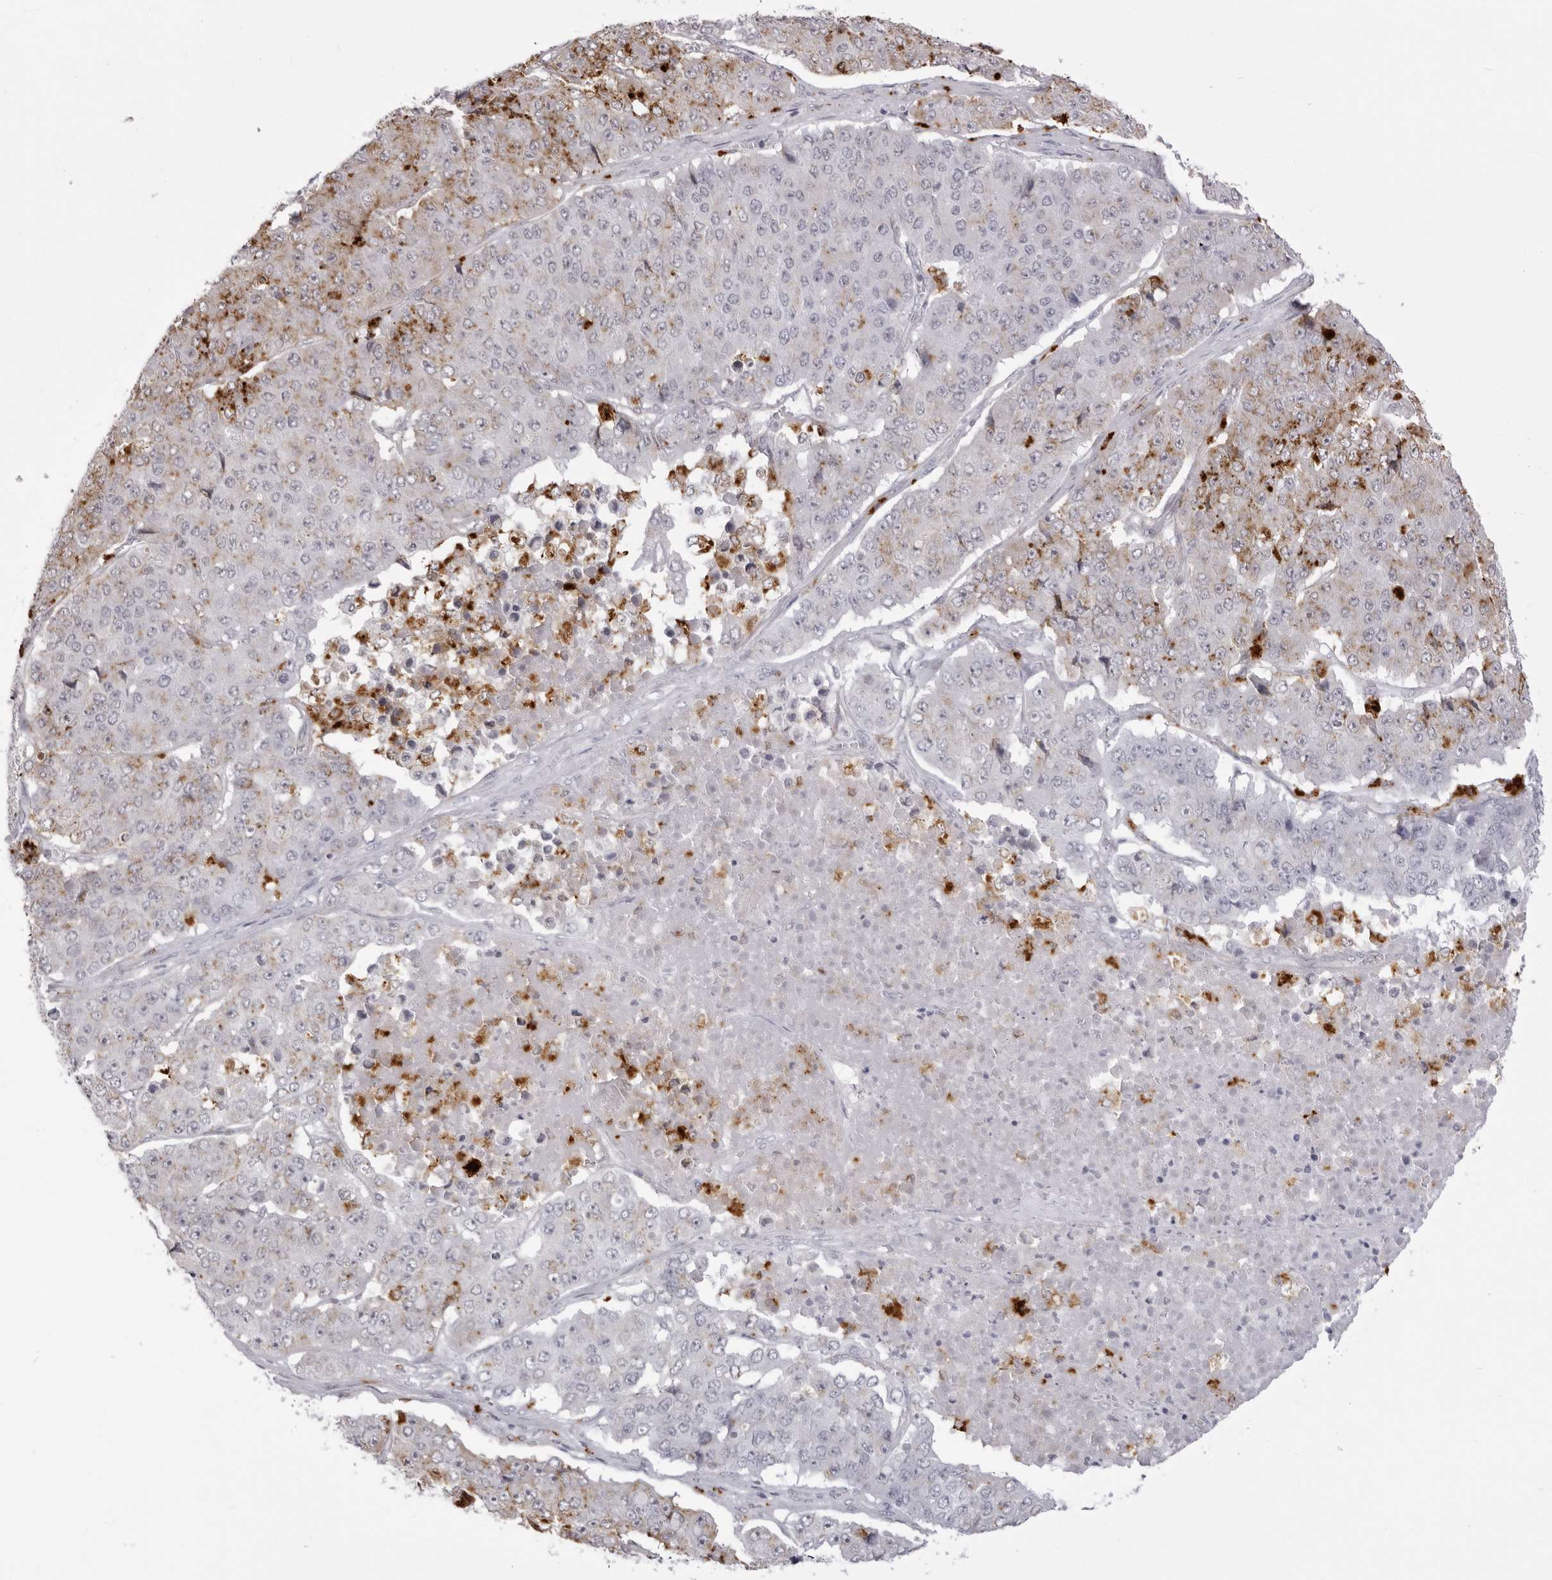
{"staining": {"intensity": "moderate", "quantity": "<25%", "location": "cytoplasmic/membranous"}, "tissue": "pancreatic cancer", "cell_type": "Tumor cells", "image_type": "cancer", "snomed": [{"axis": "morphology", "description": "Adenocarcinoma, NOS"}, {"axis": "topography", "description": "Pancreas"}], "caption": "This is an image of IHC staining of adenocarcinoma (pancreatic), which shows moderate expression in the cytoplasmic/membranous of tumor cells.", "gene": "IL25", "patient": {"sex": "male", "age": 50}}